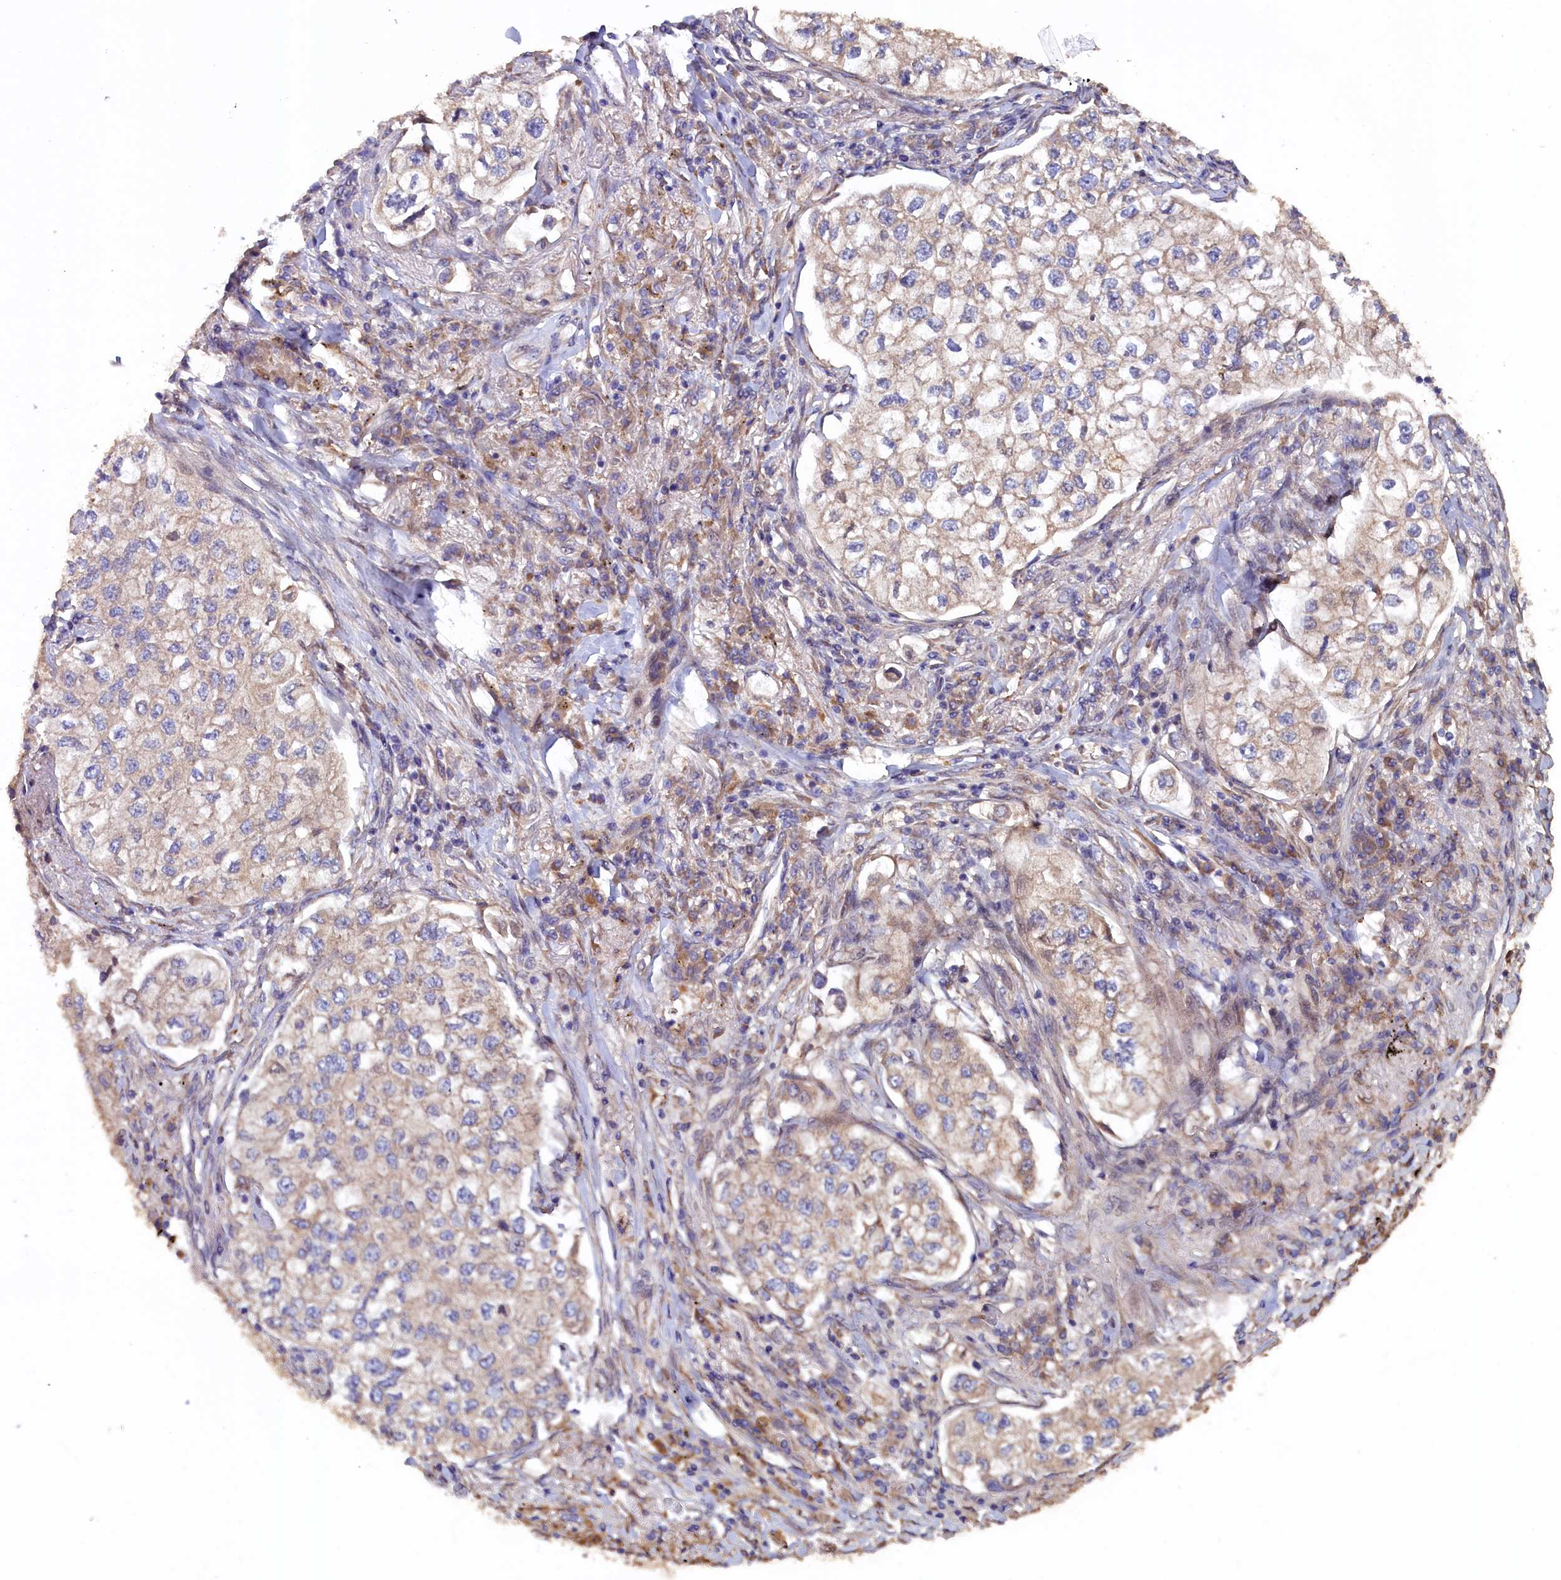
{"staining": {"intensity": "weak", "quantity": "25%-75%", "location": "cytoplasmic/membranous"}, "tissue": "lung cancer", "cell_type": "Tumor cells", "image_type": "cancer", "snomed": [{"axis": "morphology", "description": "Adenocarcinoma, NOS"}, {"axis": "topography", "description": "Lung"}], "caption": "DAB (3,3'-diaminobenzidine) immunohistochemical staining of human lung cancer exhibits weak cytoplasmic/membranous protein staining in about 25%-75% of tumor cells.", "gene": "GREB1L", "patient": {"sex": "male", "age": 63}}